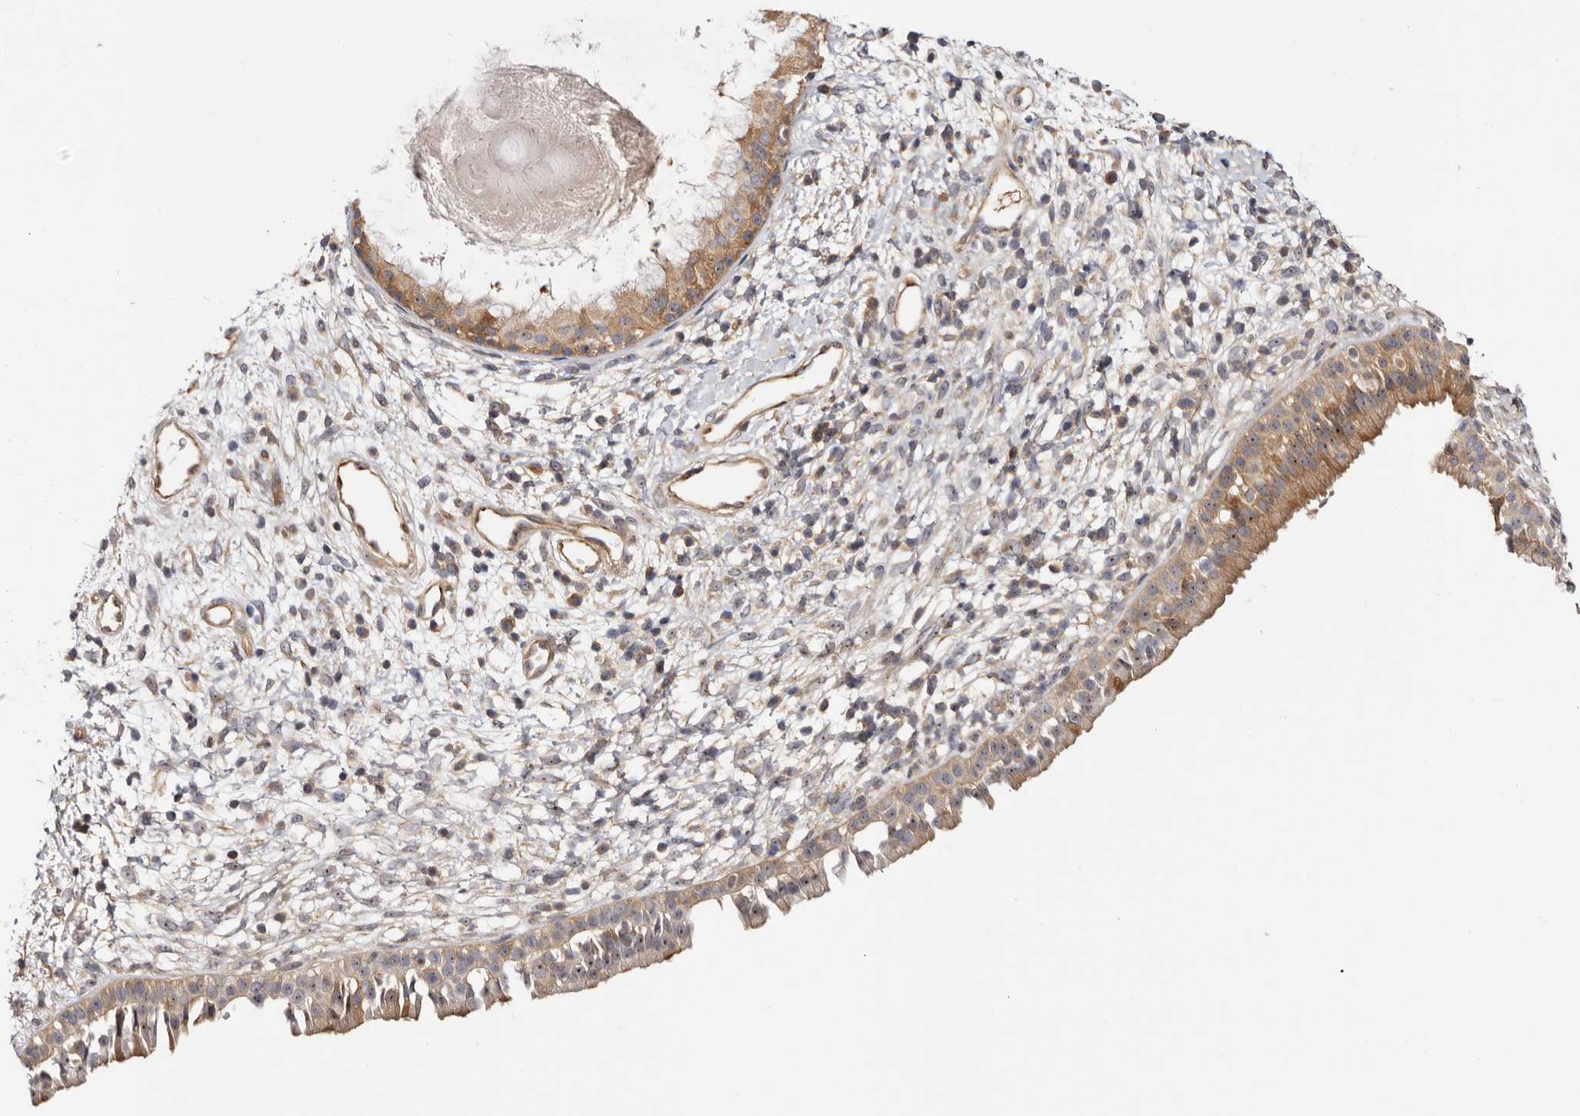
{"staining": {"intensity": "moderate", "quantity": ">75%", "location": "cytoplasmic/membranous,nuclear"}, "tissue": "nasopharynx", "cell_type": "Respiratory epithelial cells", "image_type": "normal", "snomed": [{"axis": "morphology", "description": "Normal tissue, NOS"}, {"axis": "topography", "description": "Nasopharynx"}], "caption": "Protein staining of unremarkable nasopharynx reveals moderate cytoplasmic/membranous,nuclear positivity in approximately >75% of respiratory epithelial cells. (DAB (3,3'-diaminobenzidine) IHC with brightfield microscopy, high magnification).", "gene": "PANK4", "patient": {"sex": "male", "age": 22}}